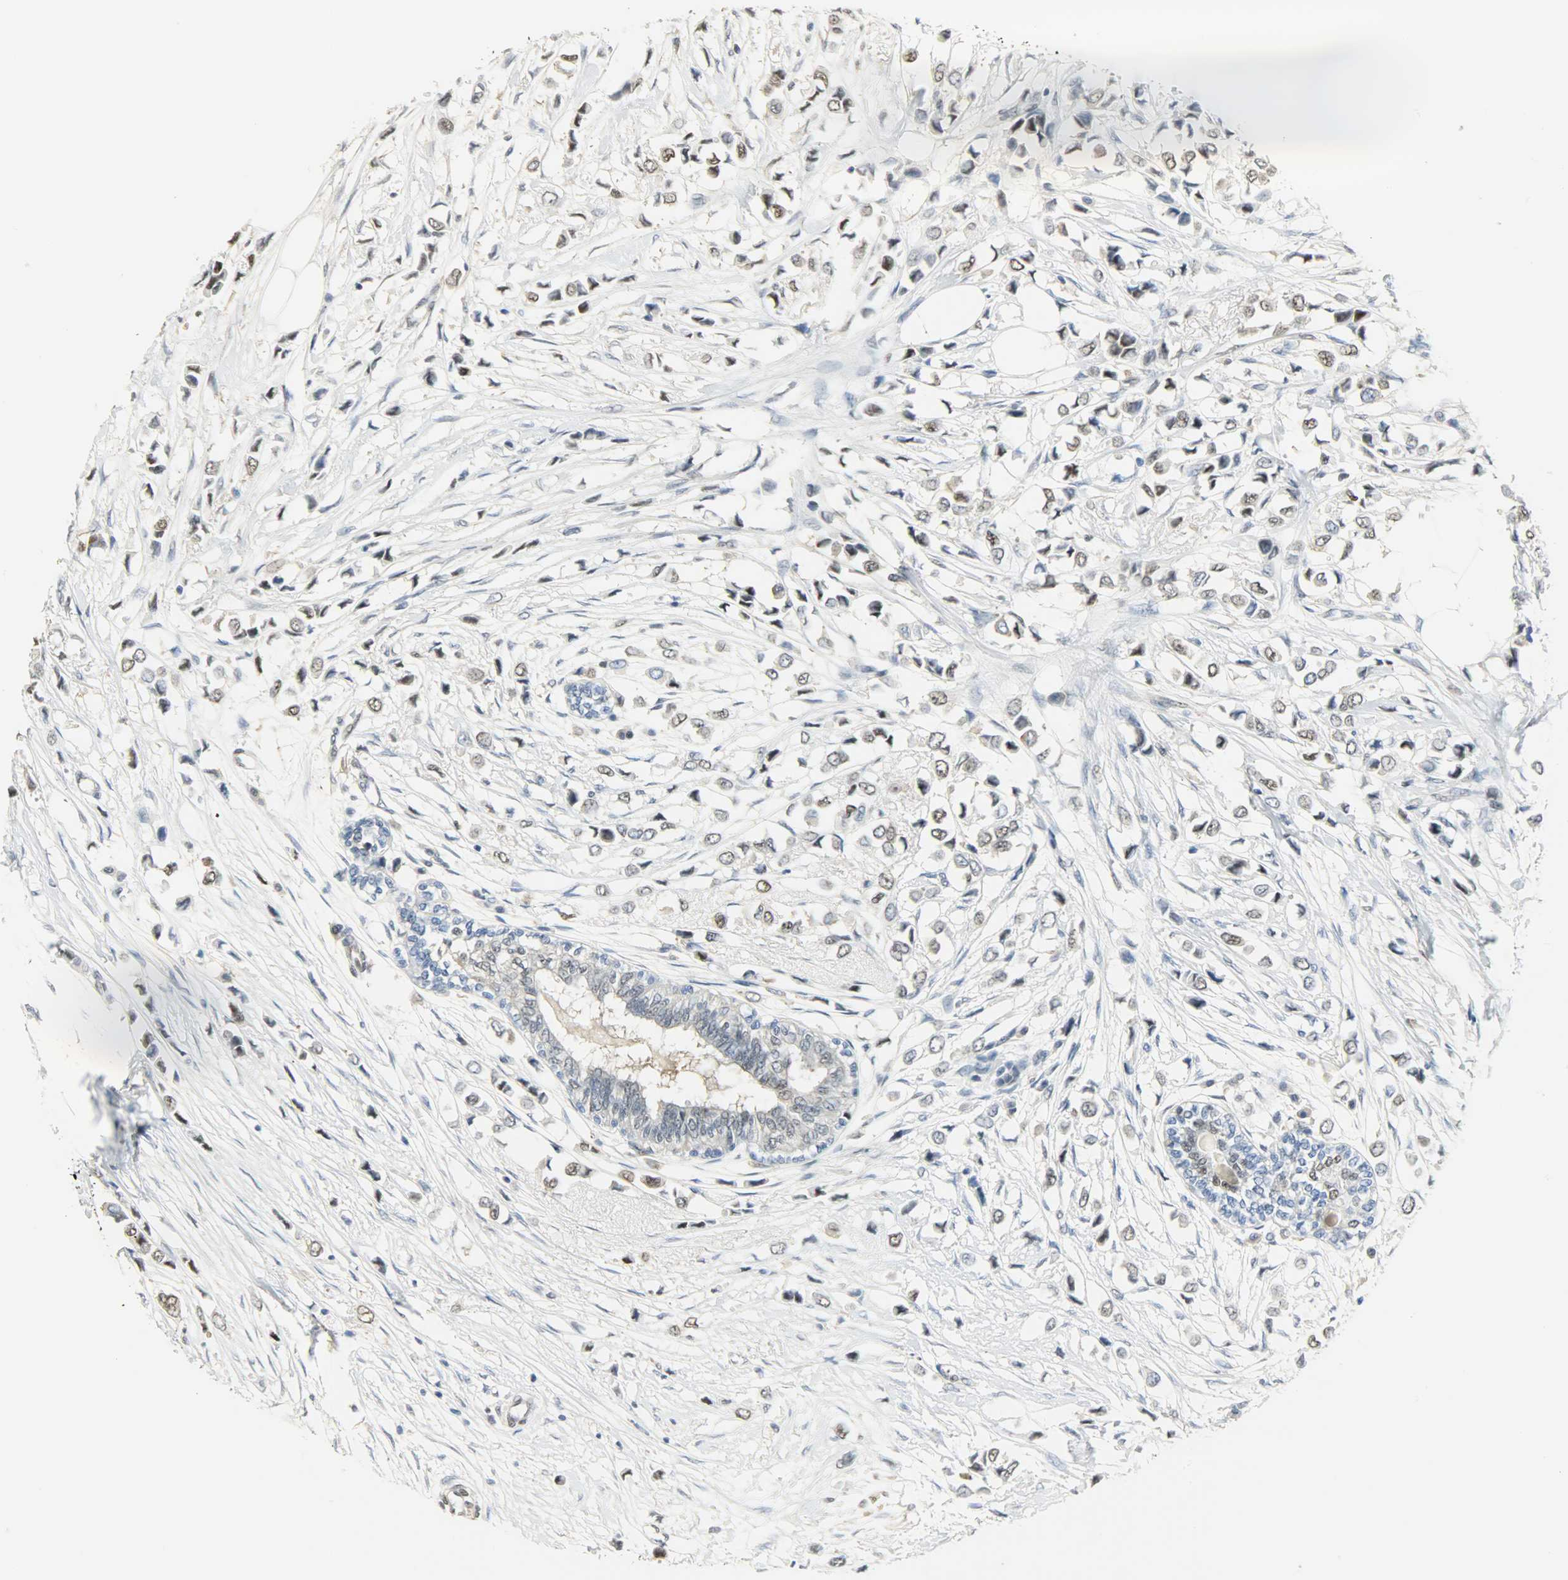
{"staining": {"intensity": "moderate", "quantity": "25%-75%", "location": "nuclear"}, "tissue": "breast cancer", "cell_type": "Tumor cells", "image_type": "cancer", "snomed": [{"axis": "morphology", "description": "Lobular carcinoma"}, {"axis": "topography", "description": "Breast"}], "caption": "Protein expression analysis of breast cancer (lobular carcinoma) reveals moderate nuclear staining in about 25%-75% of tumor cells.", "gene": "NPEPL1", "patient": {"sex": "female", "age": 51}}